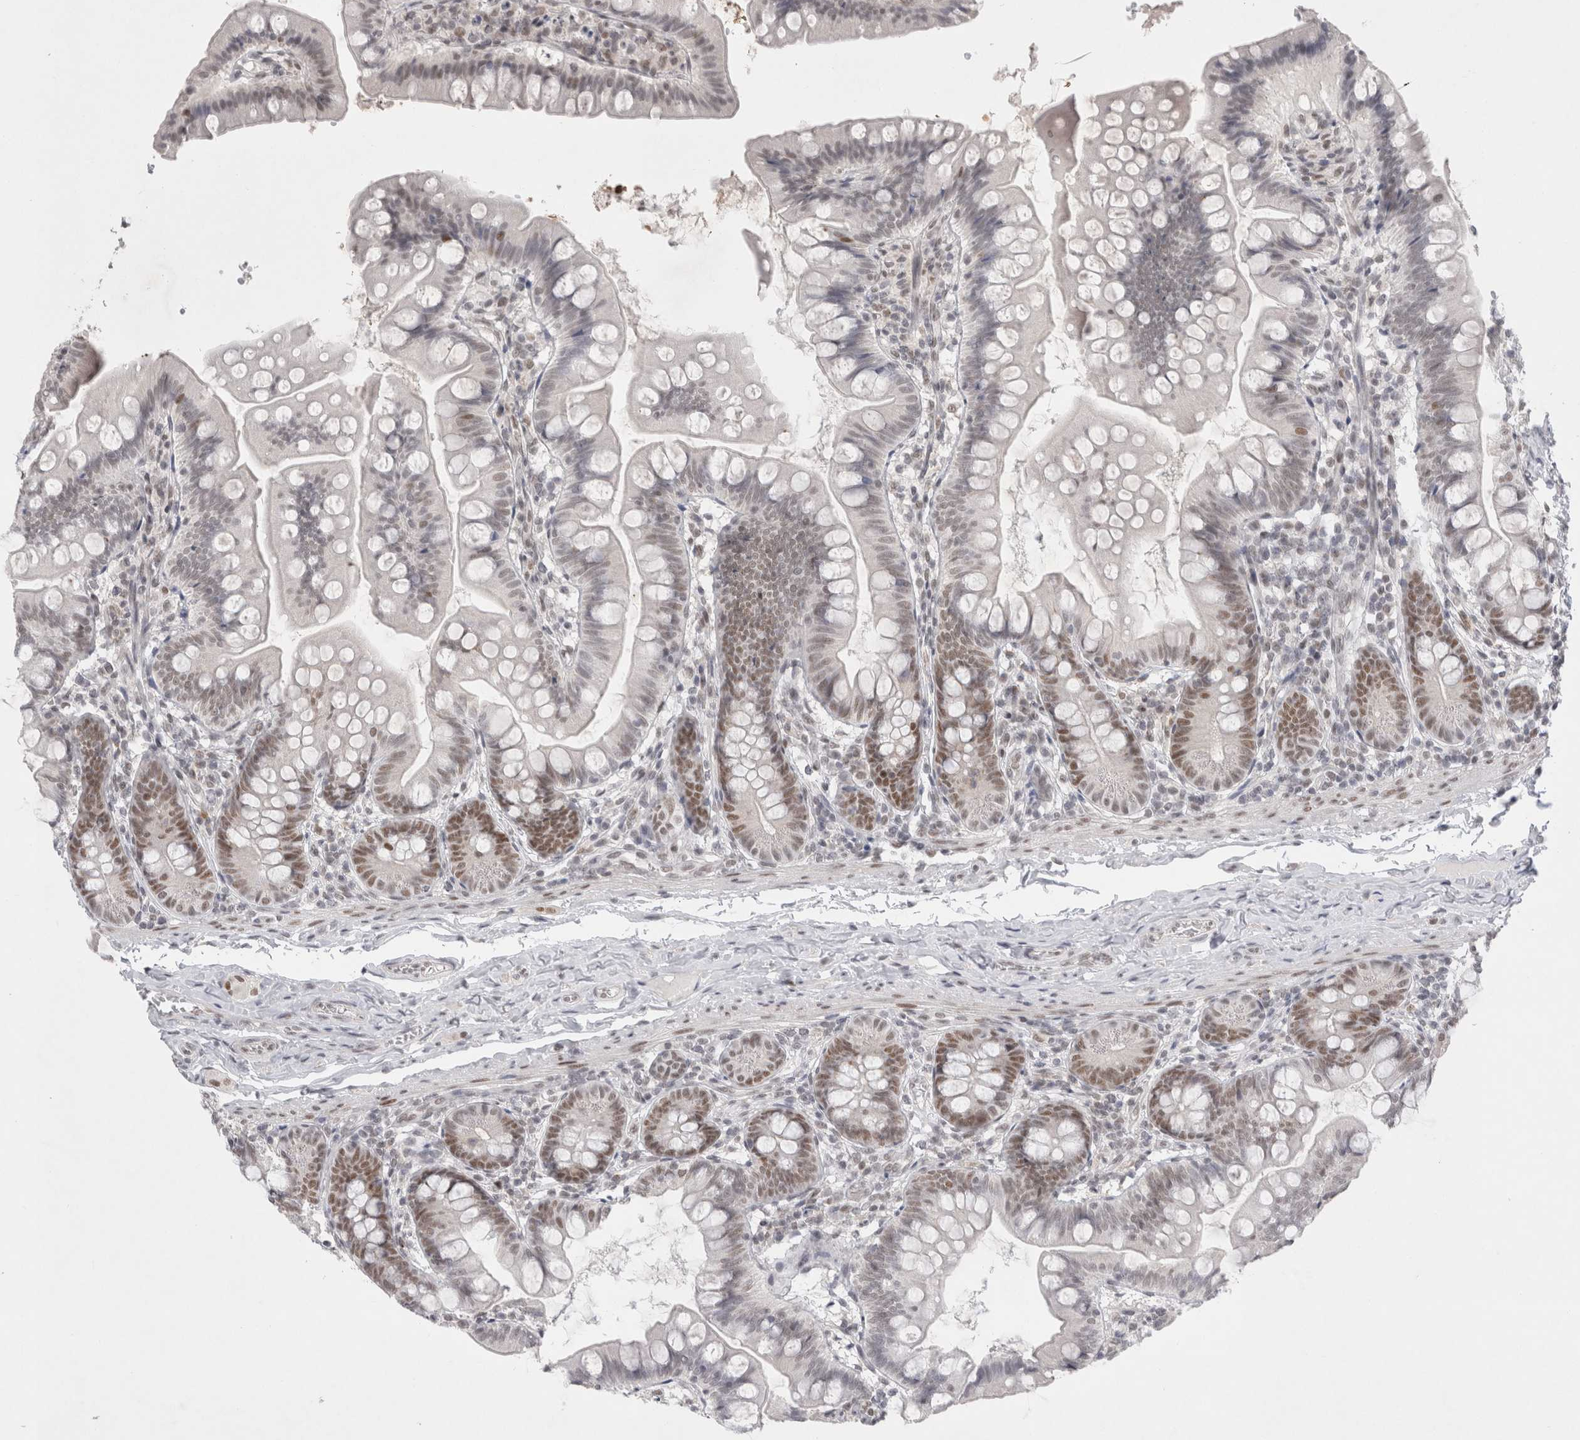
{"staining": {"intensity": "moderate", "quantity": "25%-75%", "location": "nuclear"}, "tissue": "small intestine", "cell_type": "Glandular cells", "image_type": "normal", "snomed": [{"axis": "morphology", "description": "Normal tissue, NOS"}, {"axis": "topography", "description": "Small intestine"}], "caption": "High-power microscopy captured an immunohistochemistry (IHC) photomicrograph of unremarkable small intestine, revealing moderate nuclear expression in approximately 25%-75% of glandular cells. (Brightfield microscopy of DAB IHC at high magnification).", "gene": "RECQL4", "patient": {"sex": "male", "age": 7}}